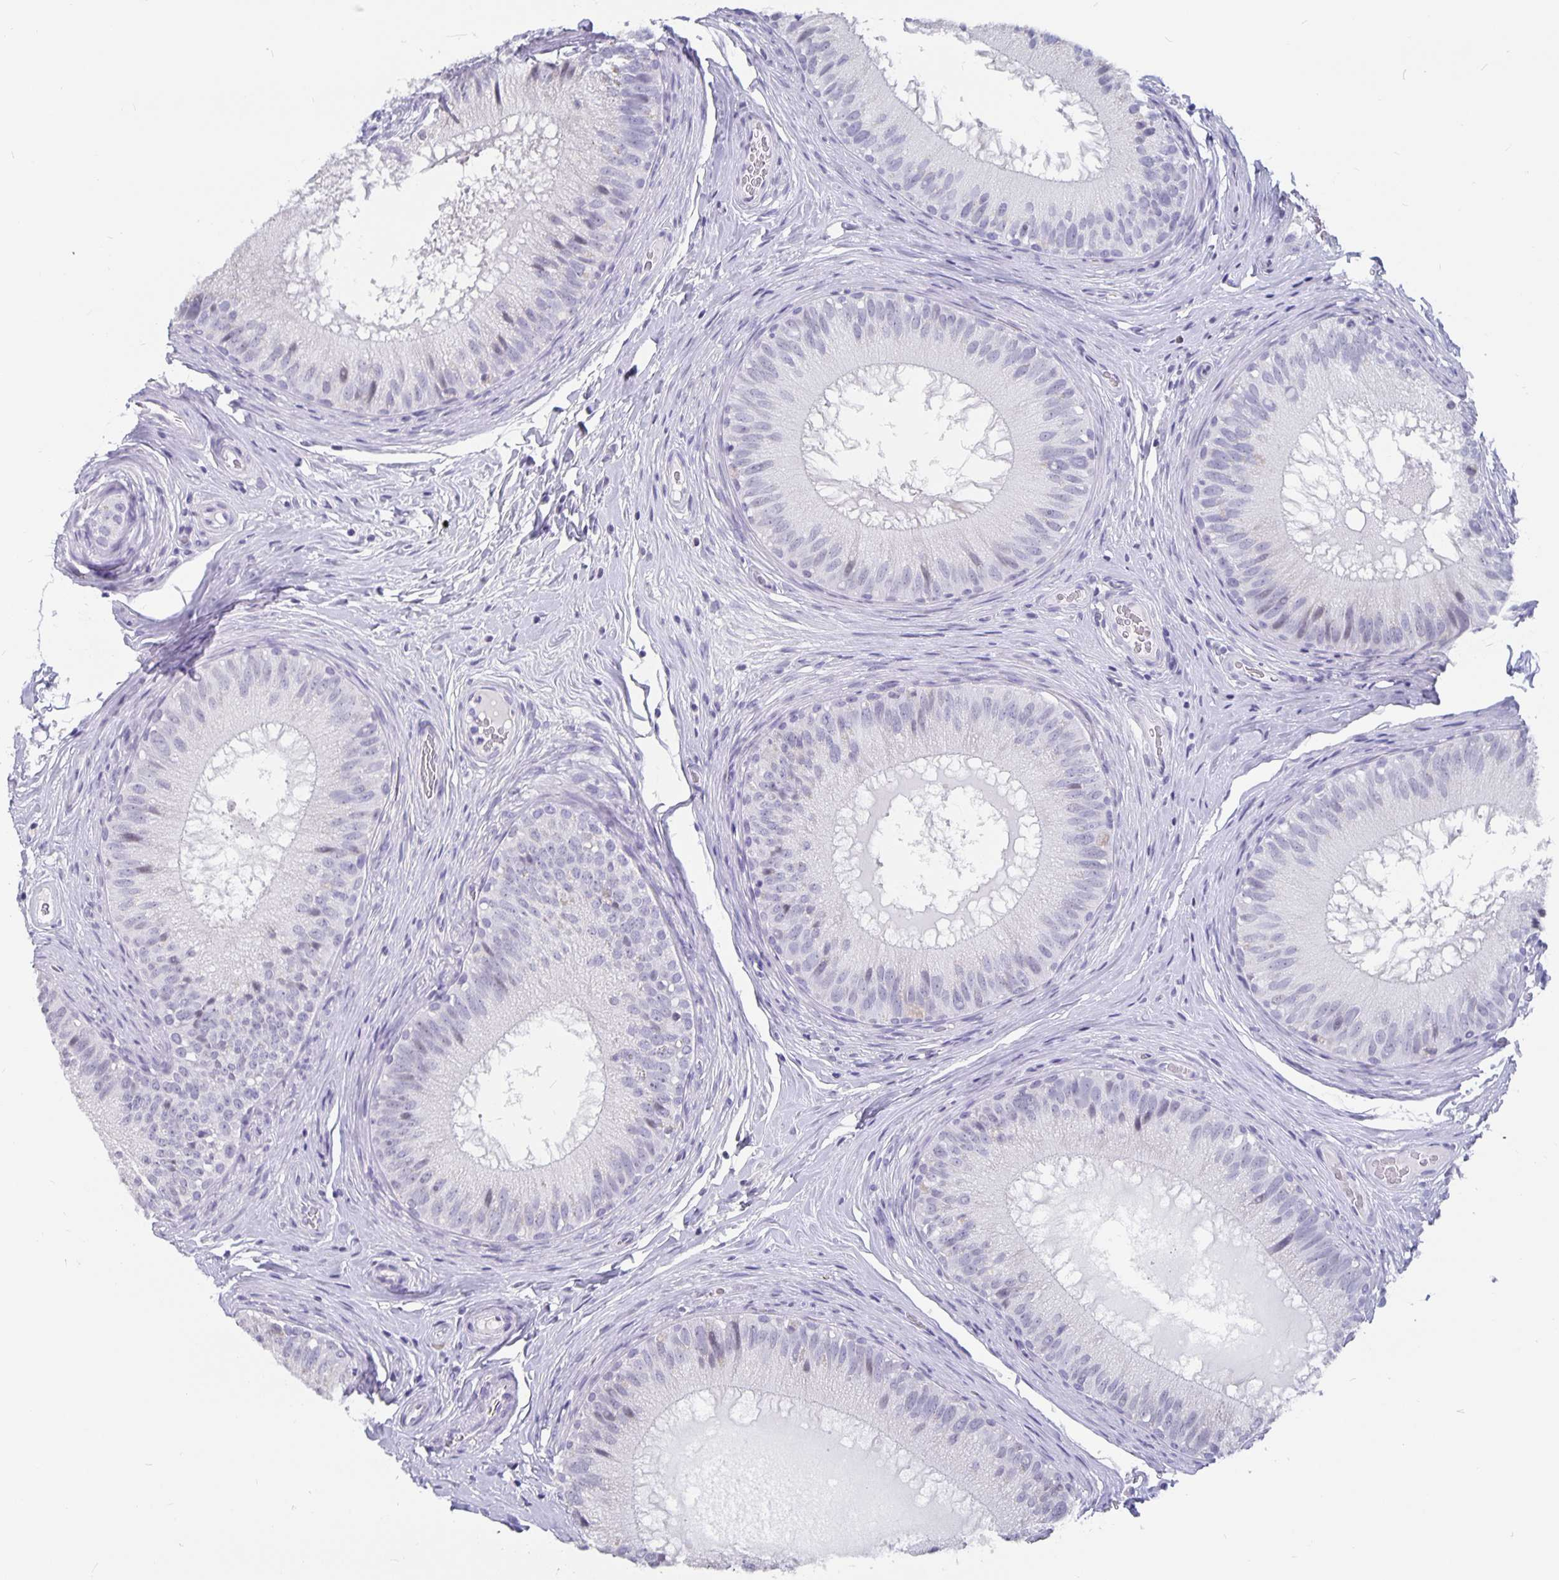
{"staining": {"intensity": "weak", "quantity": "<25%", "location": "nuclear"}, "tissue": "epididymis", "cell_type": "Glandular cells", "image_type": "normal", "snomed": [{"axis": "morphology", "description": "Normal tissue, NOS"}, {"axis": "topography", "description": "Epididymis"}], "caption": "Immunohistochemistry of benign epididymis reveals no staining in glandular cells.", "gene": "OLIG2", "patient": {"sex": "male", "age": 34}}